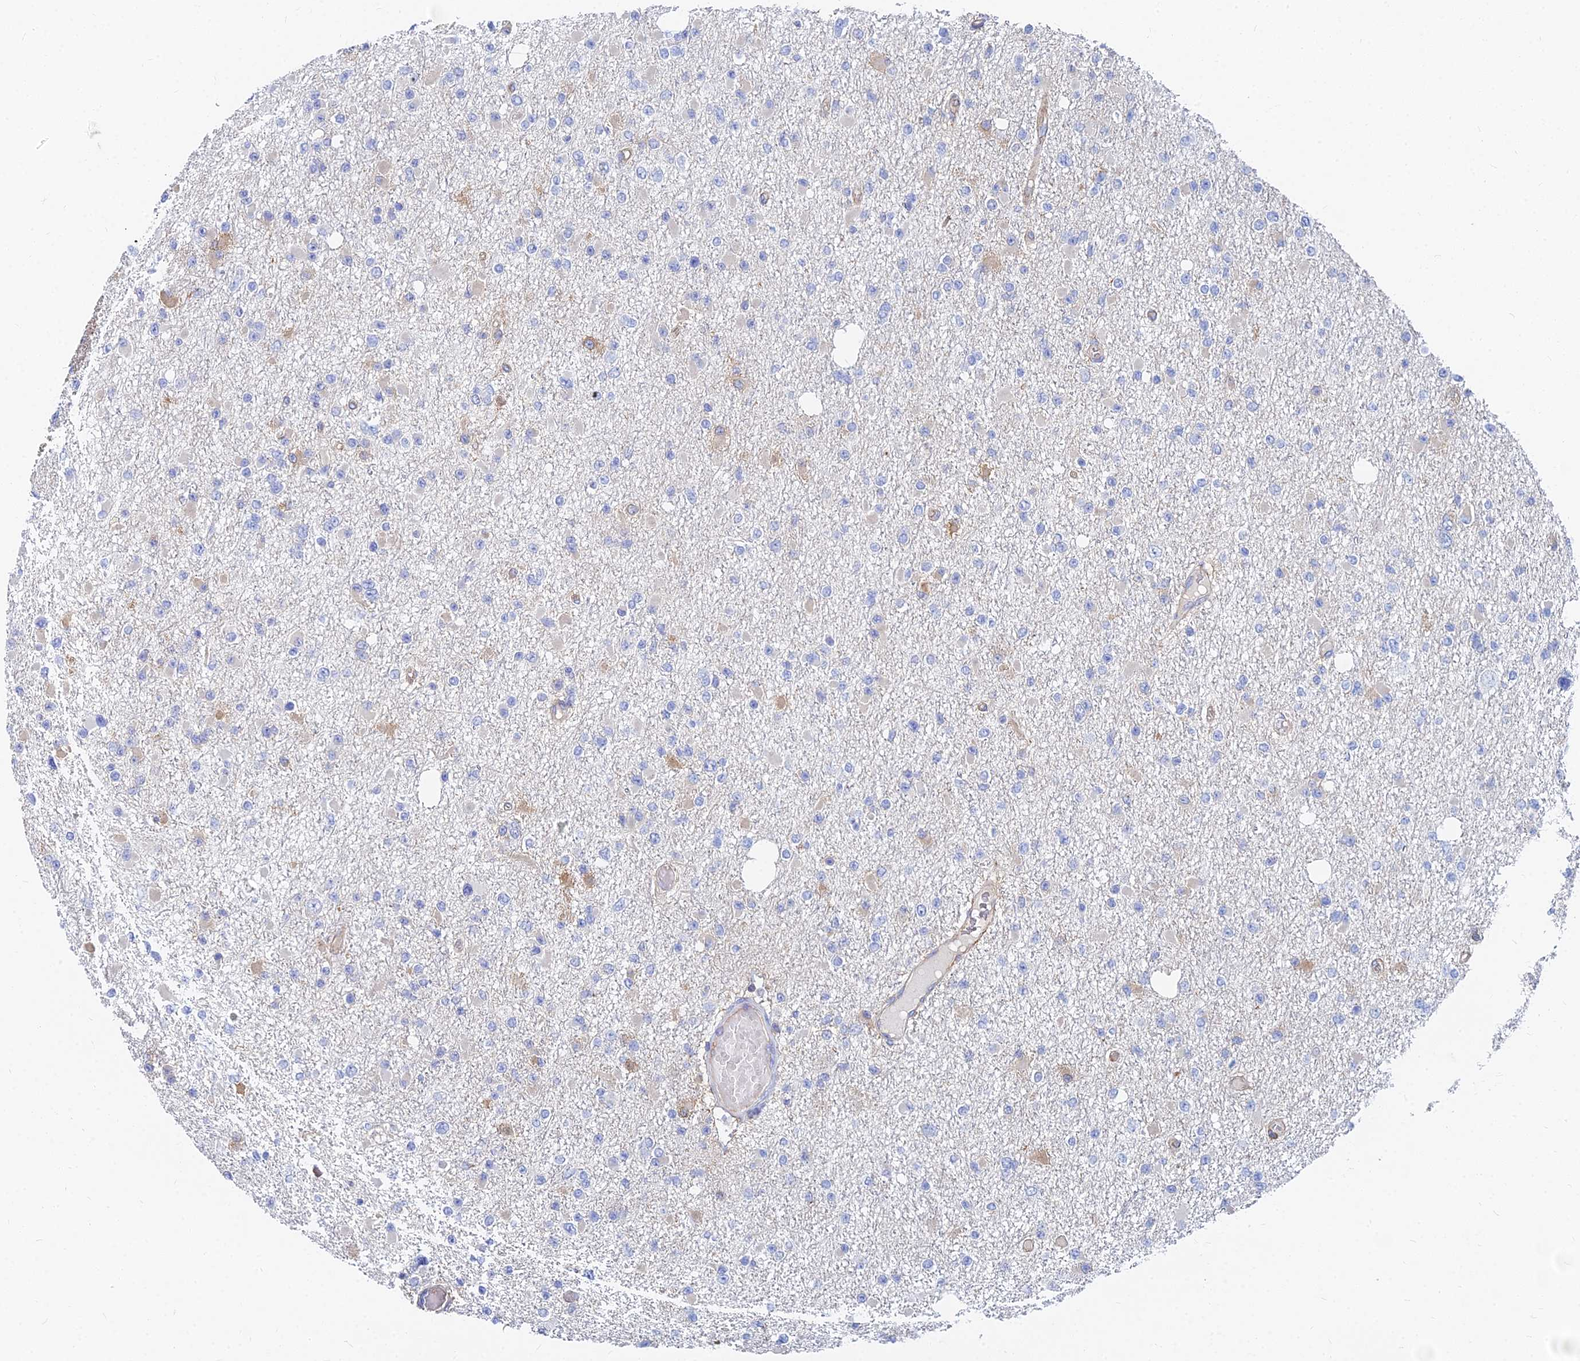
{"staining": {"intensity": "negative", "quantity": "none", "location": "none"}, "tissue": "glioma", "cell_type": "Tumor cells", "image_type": "cancer", "snomed": [{"axis": "morphology", "description": "Glioma, malignant, Low grade"}, {"axis": "topography", "description": "Brain"}], "caption": "The image displays no significant staining in tumor cells of glioma.", "gene": "GPR42", "patient": {"sex": "female", "age": 22}}